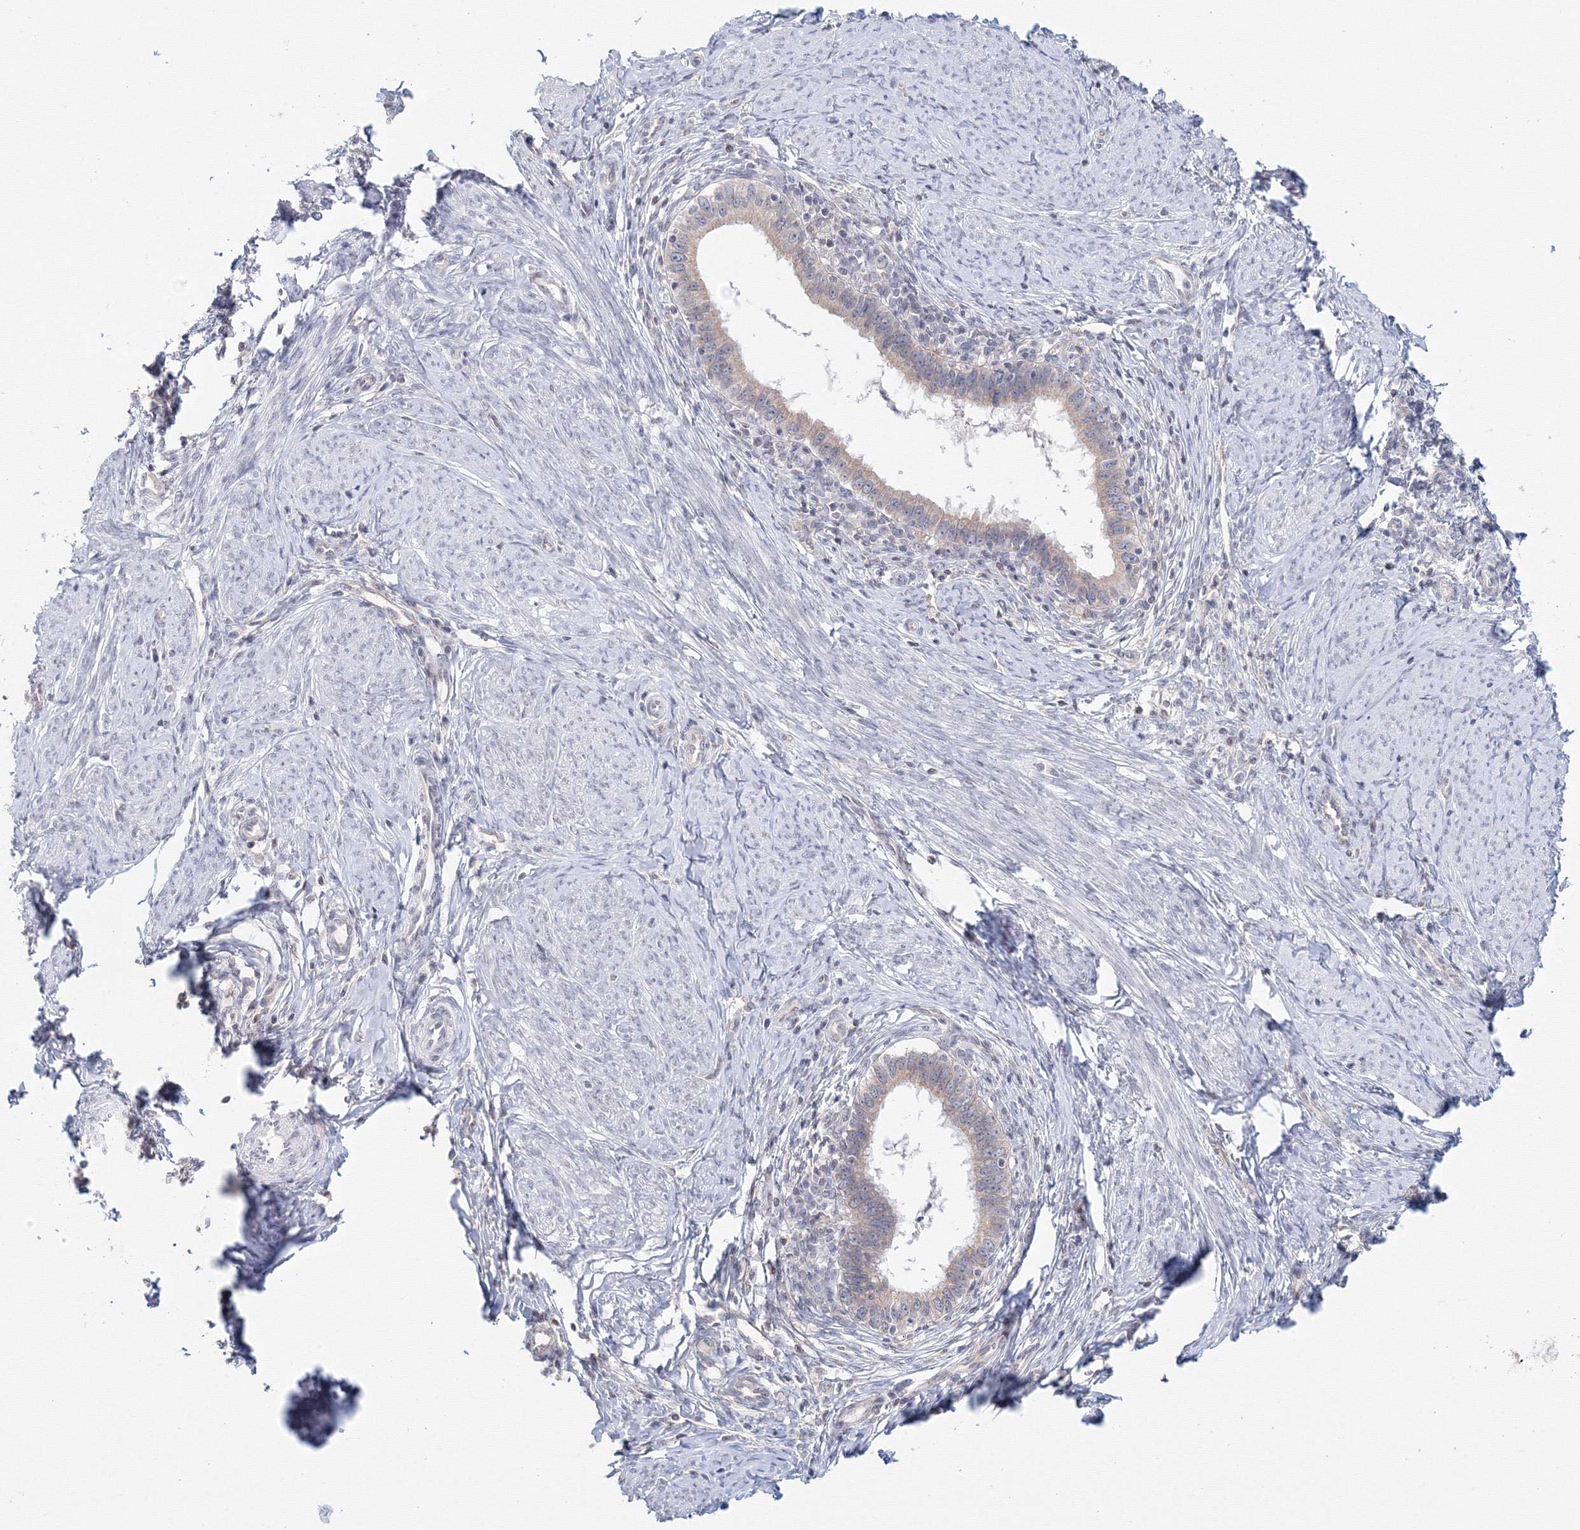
{"staining": {"intensity": "negative", "quantity": "none", "location": "none"}, "tissue": "cervical cancer", "cell_type": "Tumor cells", "image_type": "cancer", "snomed": [{"axis": "morphology", "description": "Adenocarcinoma, NOS"}, {"axis": "topography", "description": "Cervix"}], "caption": "Tumor cells are negative for protein expression in human cervical cancer.", "gene": "SLC7A7", "patient": {"sex": "female", "age": 36}}